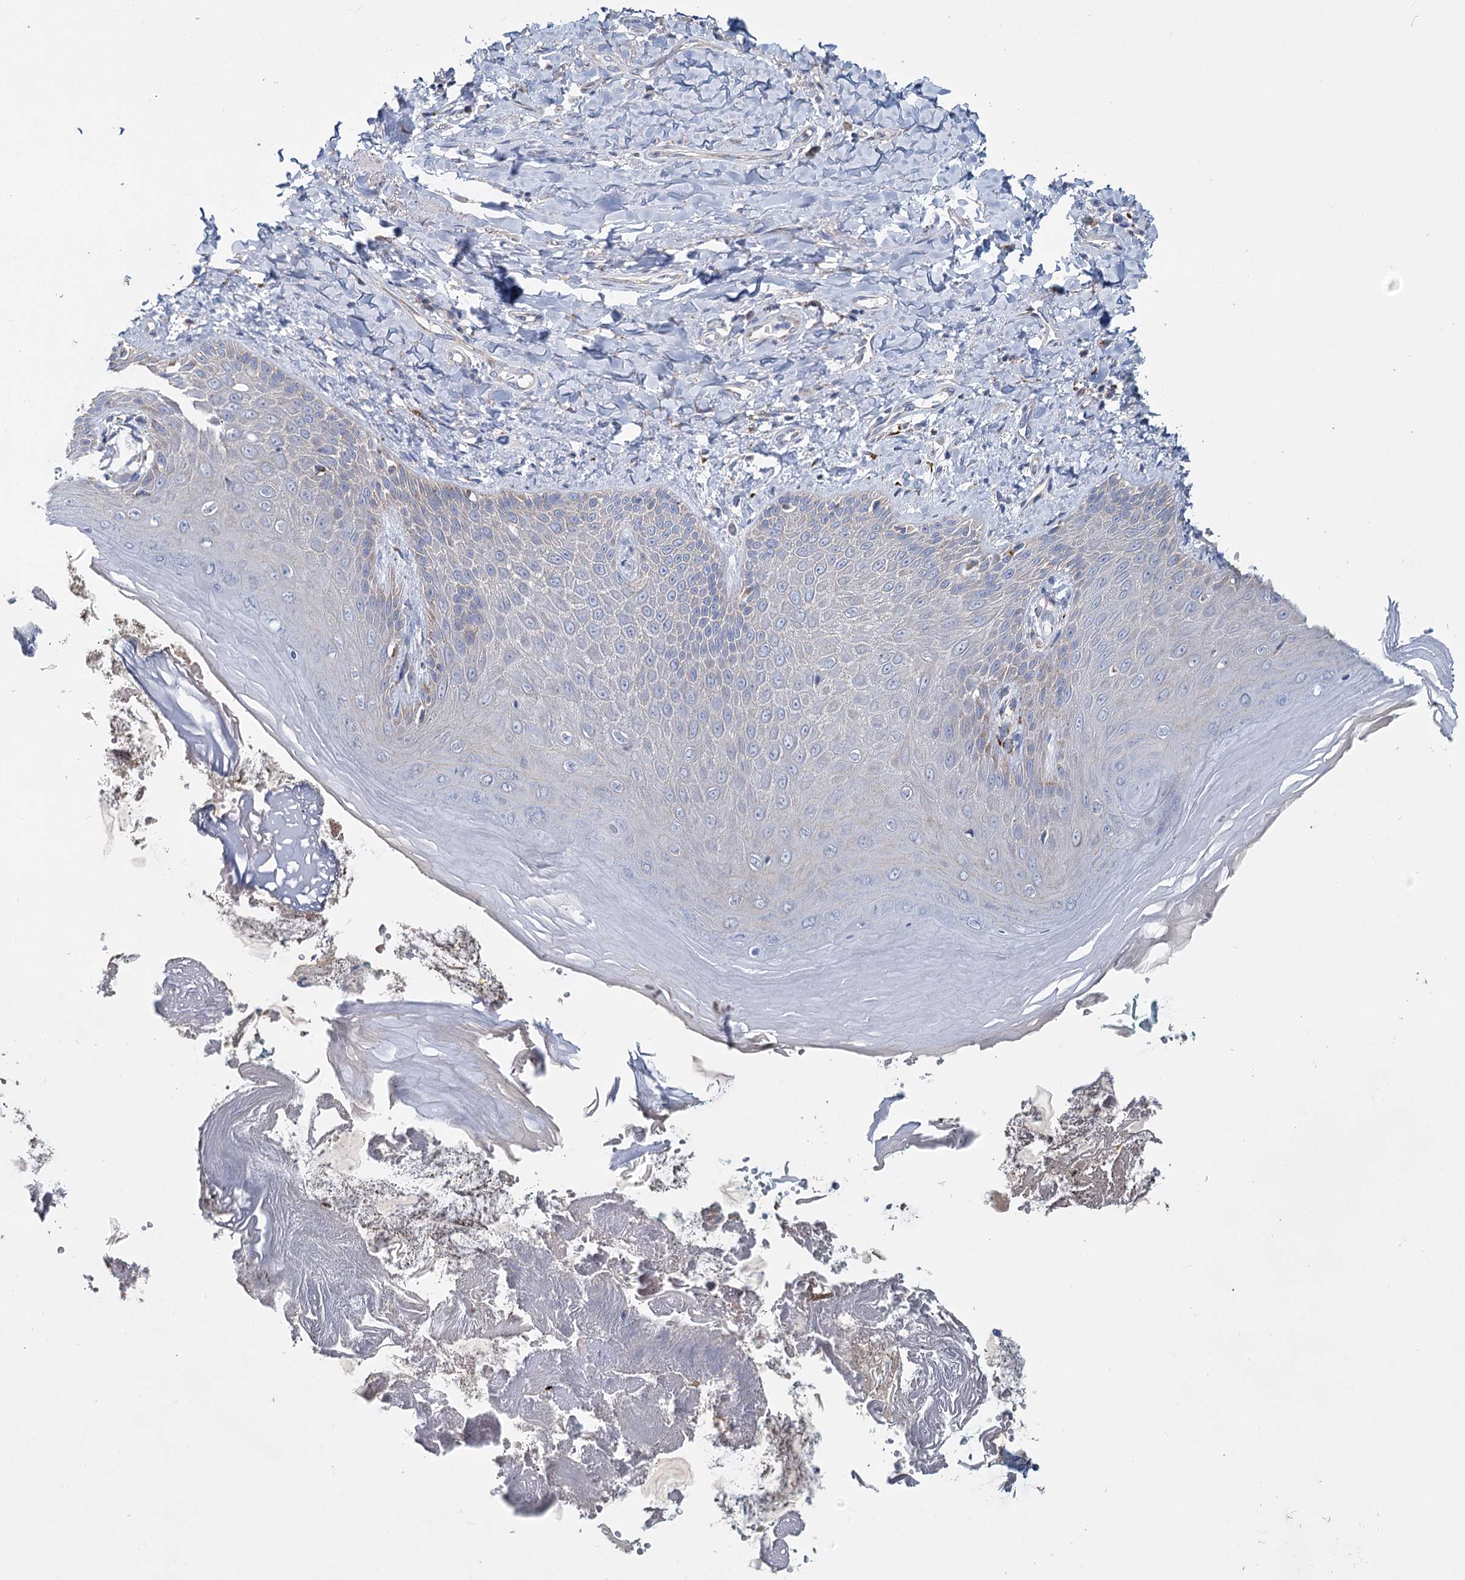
{"staining": {"intensity": "moderate", "quantity": "<25%", "location": "cytoplasmic/membranous"}, "tissue": "skin", "cell_type": "Epidermal cells", "image_type": "normal", "snomed": [{"axis": "morphology", "description": "Normal tissue, NOS"}, {"axis": "topography", "description": "Anal"}], "caption": "Epidermal cells reveal low levels of moderate cytoplasmic/membranous expression in approximately <25% of cells in unremarkable human skin. (DAB IHC with brightfield microscopy, high magnification).", "gene": "ANKRD16", "patient": {"sex": "male", "age": 78}}